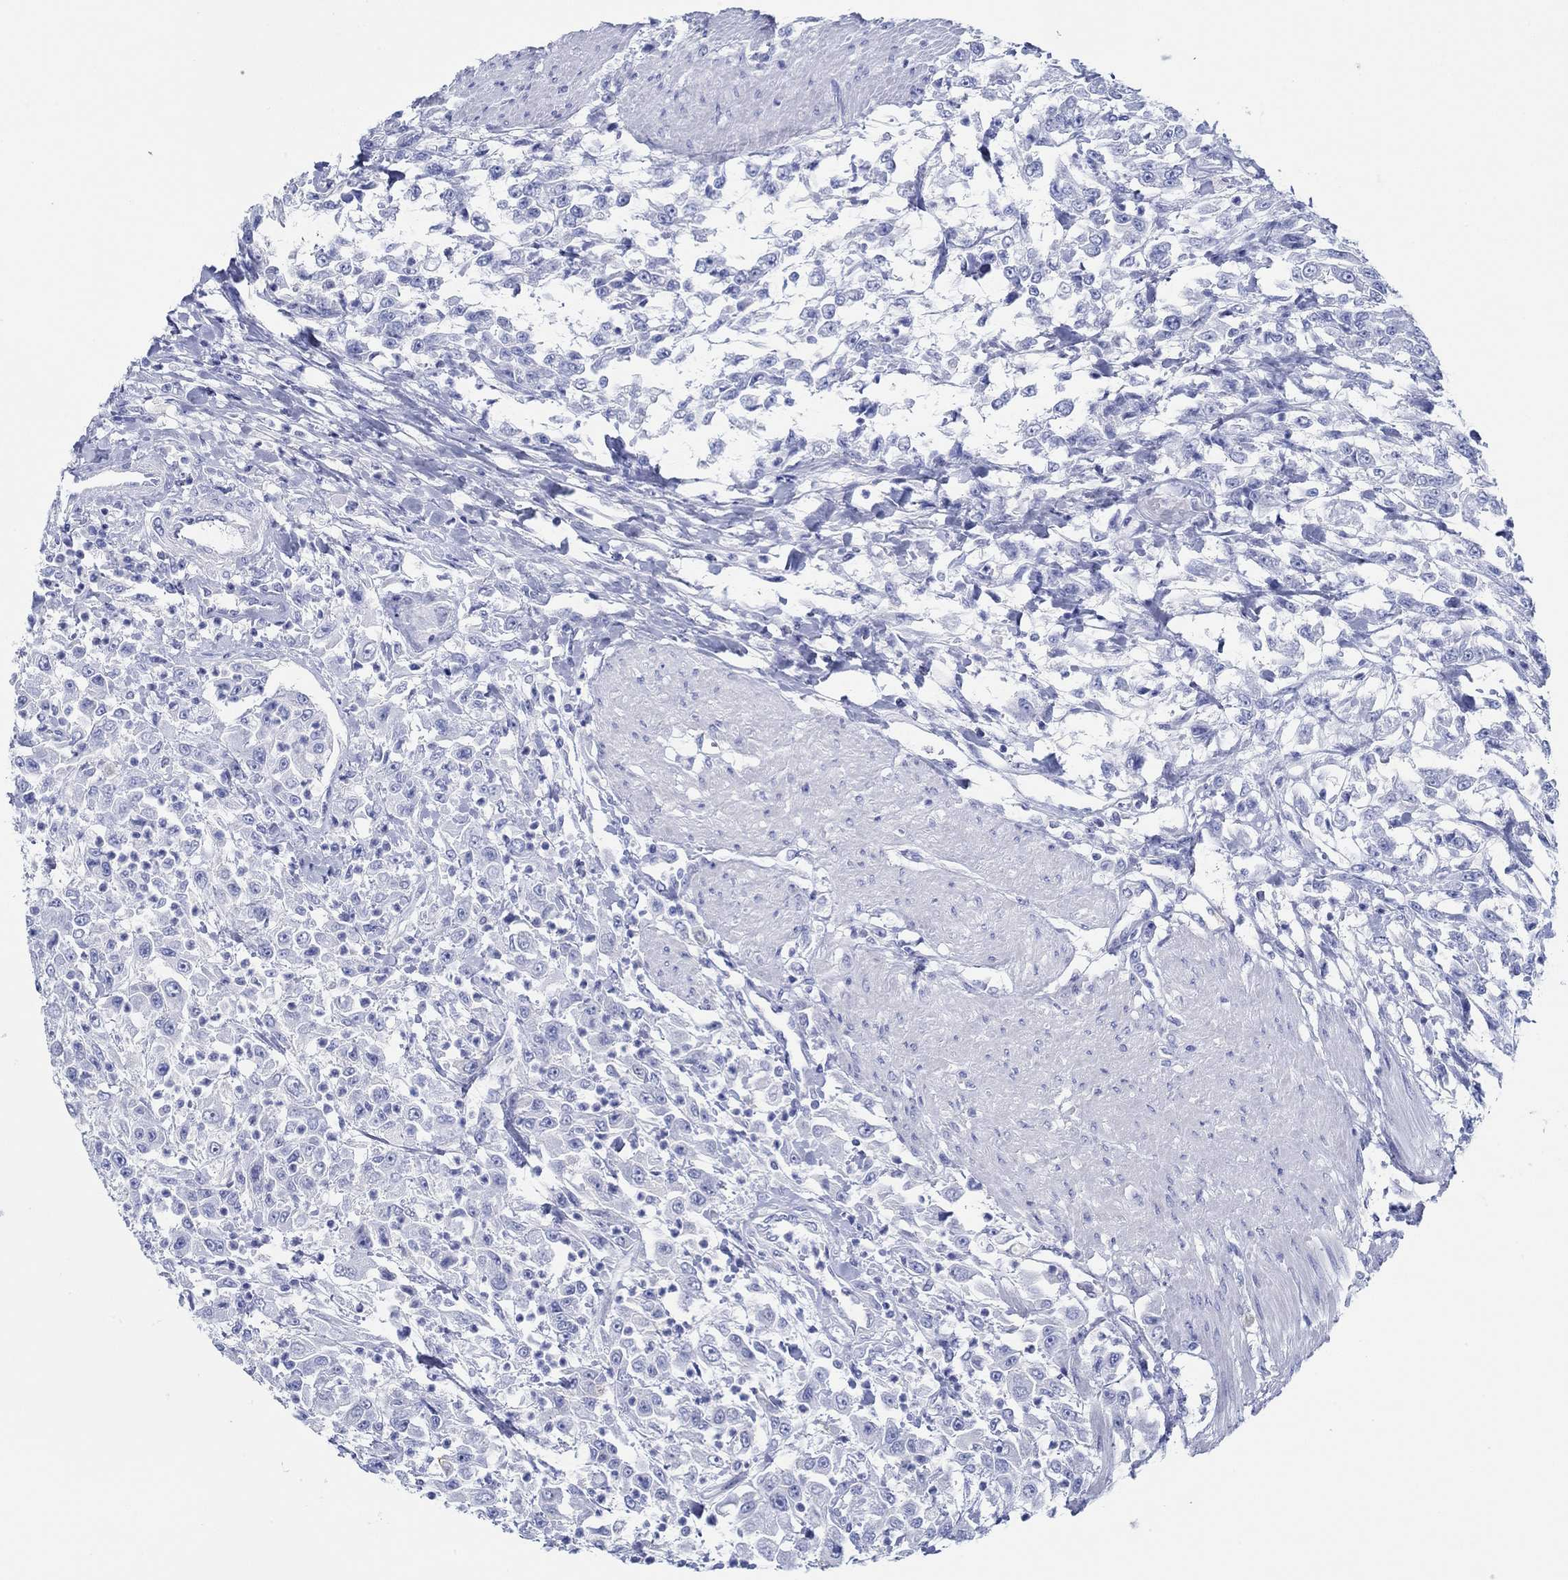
{"staining": {"intensity": "negative", "quantity": "none", "location": "none"}, "tissue": "urothelial cancer", "cell_type": "Tumor cells", "image_type": "cancer", "snomed": [{"axis": "morphology", "description": "Urothelial carcinoma, High grade"}, {"axis": "topography", "description": "Urinary bladder"}], "caption": "Tumor cells show no significant protein positivity in high-grade urothelial carcinoma. The staining is performed using DAB (3,3'-diaminobenzidine) brown chromogen with nuclei counter-stained in using hematoxylin.", "gene": "IGFBP6", "patient": {"sex": "male", "age": 46}}